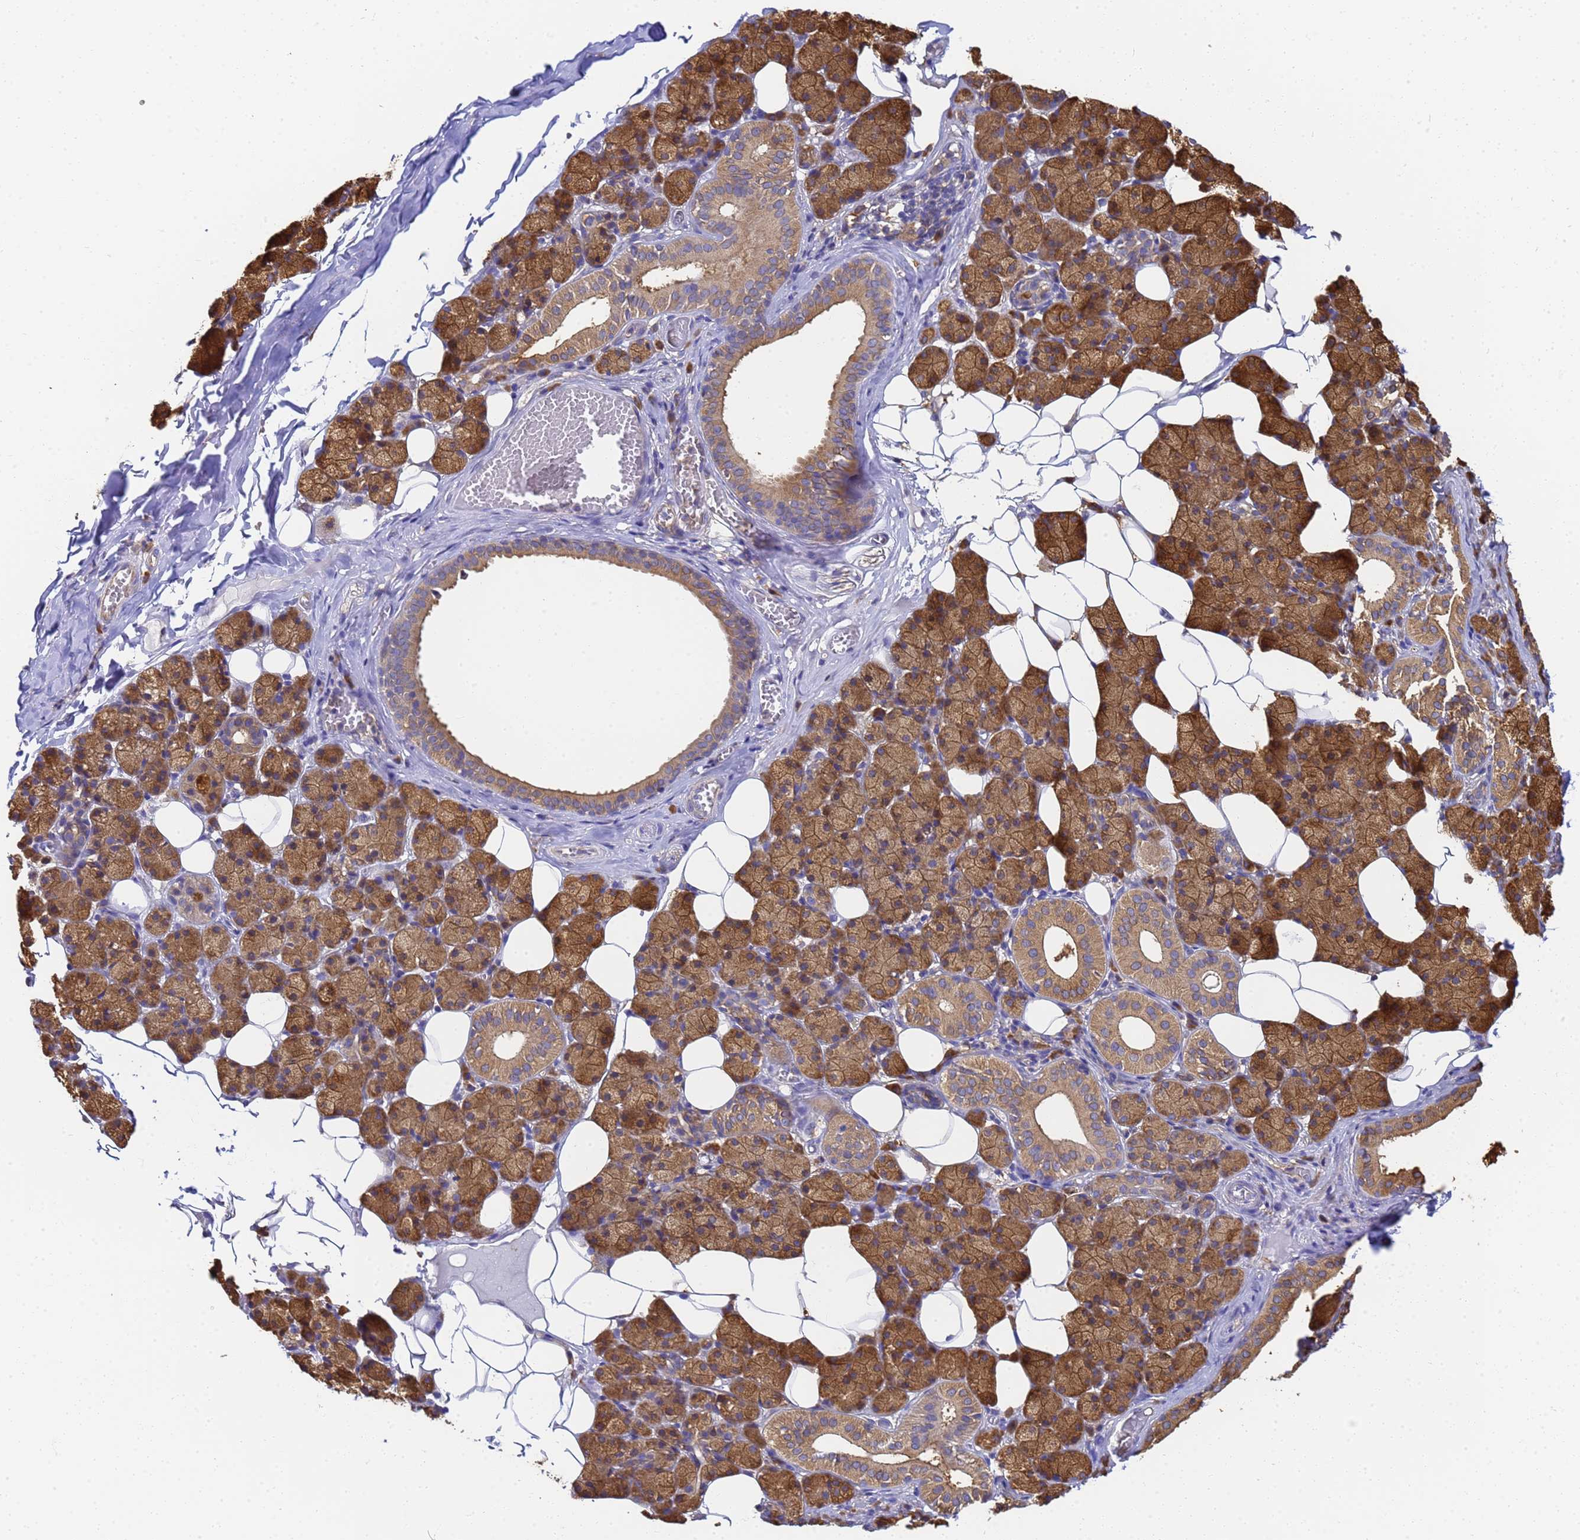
{"staining": {"intensity": "moderate", "quantity": ">75%", "location": "cytoplasmic/membranous"}, "tissue": "salivary gland", "cell_type": "Glandular cells", "image_type": "normal", "snomed": [{"axis": "morphology", "description": "Normal tissue, NOS"}, {"axis": "topography", "description": "Salivary gland"}], "caption": "Immunohistochemical staining of benign salivary gland demonstrates medium levels of moderate cytoplasmic/membranous expression in about >75% of glandular cells. Using DAB (brown) and hematoxylin (blue) stains, captured at high magnification using brightfield microscopy.", "gene": "NME1", "patient": {"sex": "female", "age": 33}}